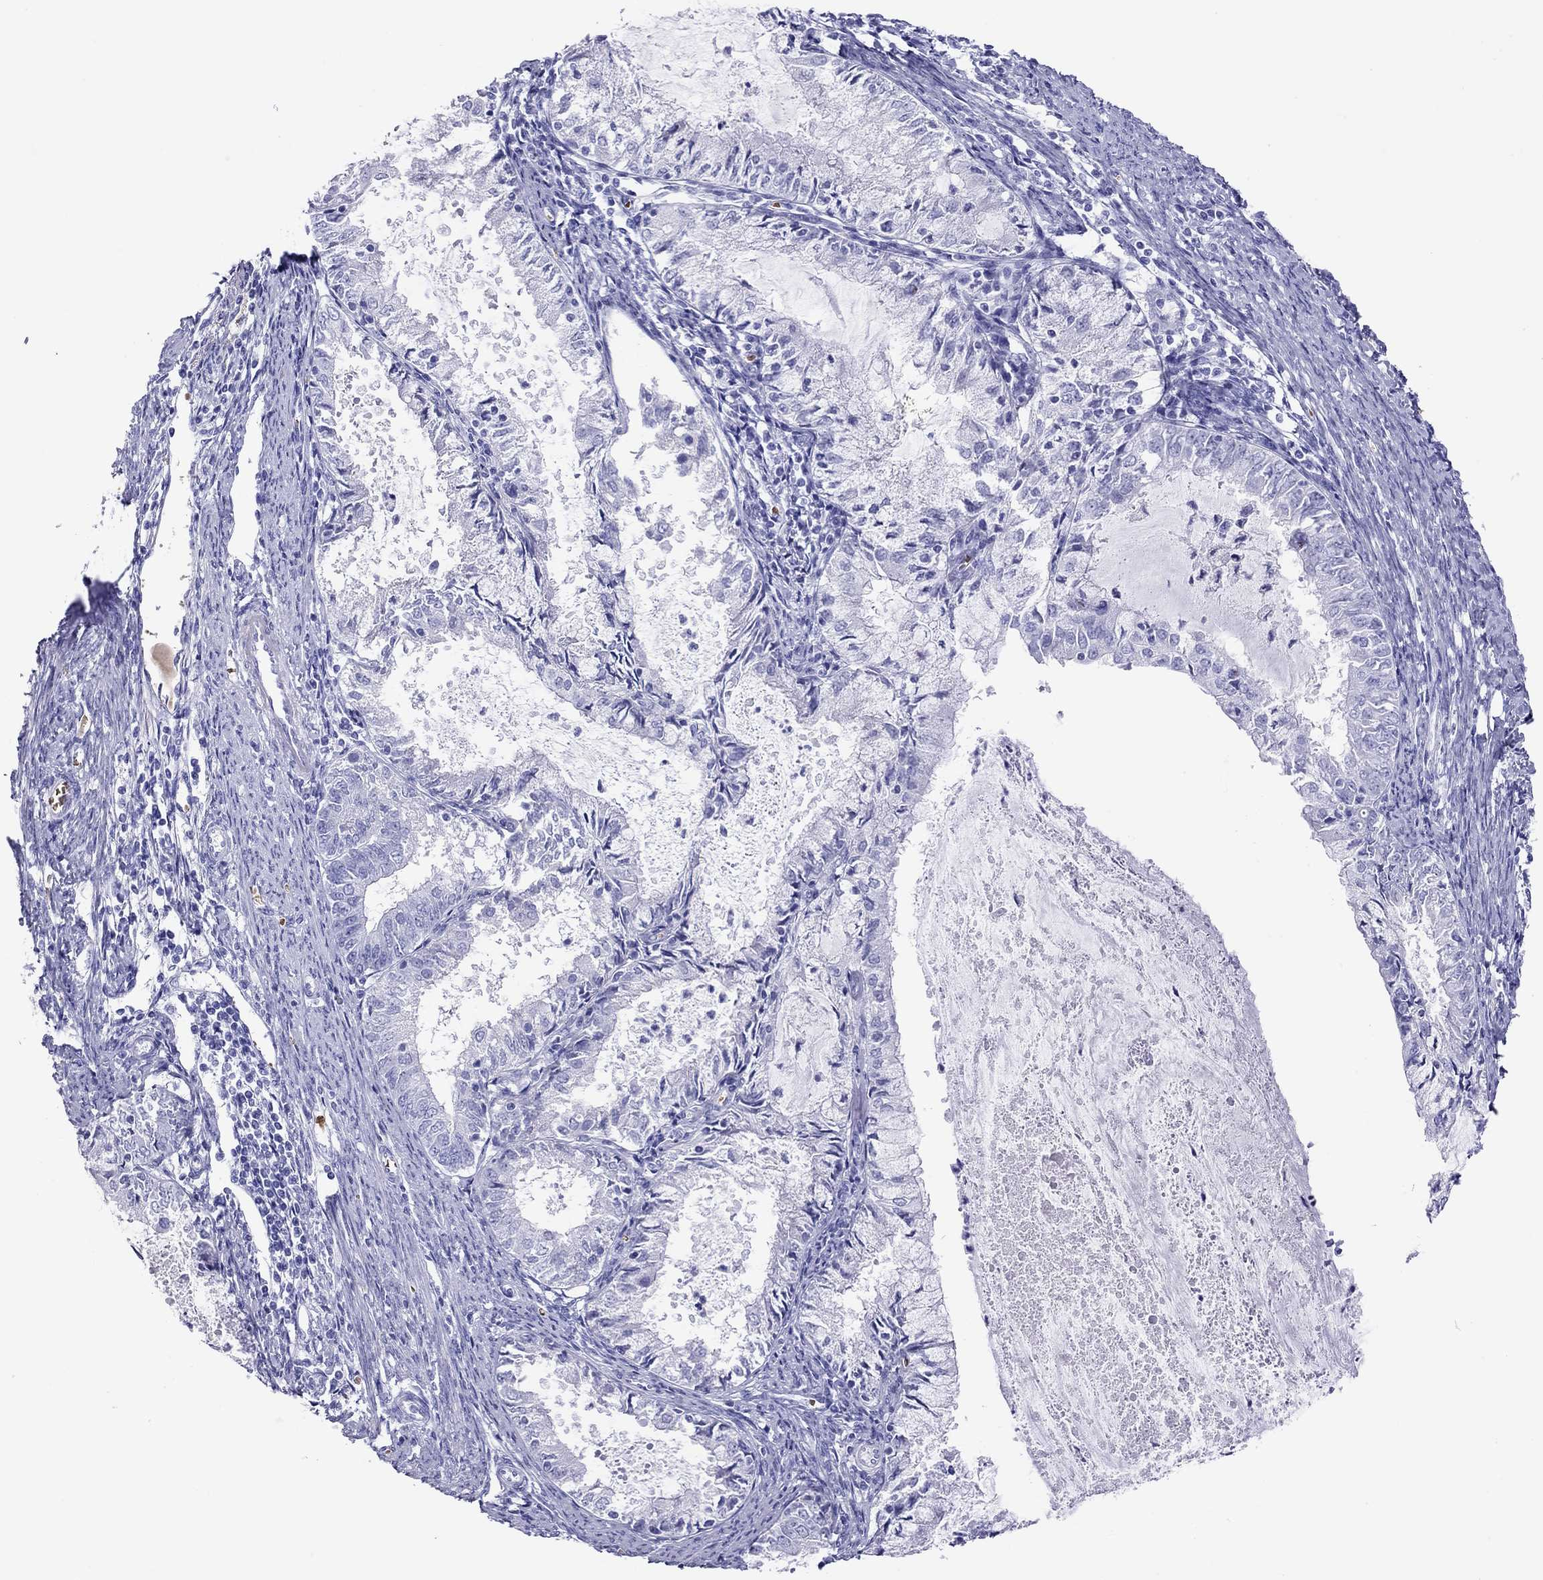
{"staining": {"intensity": "negative", "quantity": "none", "location": "none"}, "tissue": "endometrial cancer", "cell_type": "Tumor cells", "image_type": "cancer", "snomed": [{"axis": "morphology", "description": "Adenocarcinoma, NOS"}, {"axis": "topography", "description": "Endometrium"}], "caption": "Tumor cells show no significant protein positivity in adenocarcinoma (endometrial).", "gene": "PTPRN", "patient": {"sex": "female", "age": 57}}